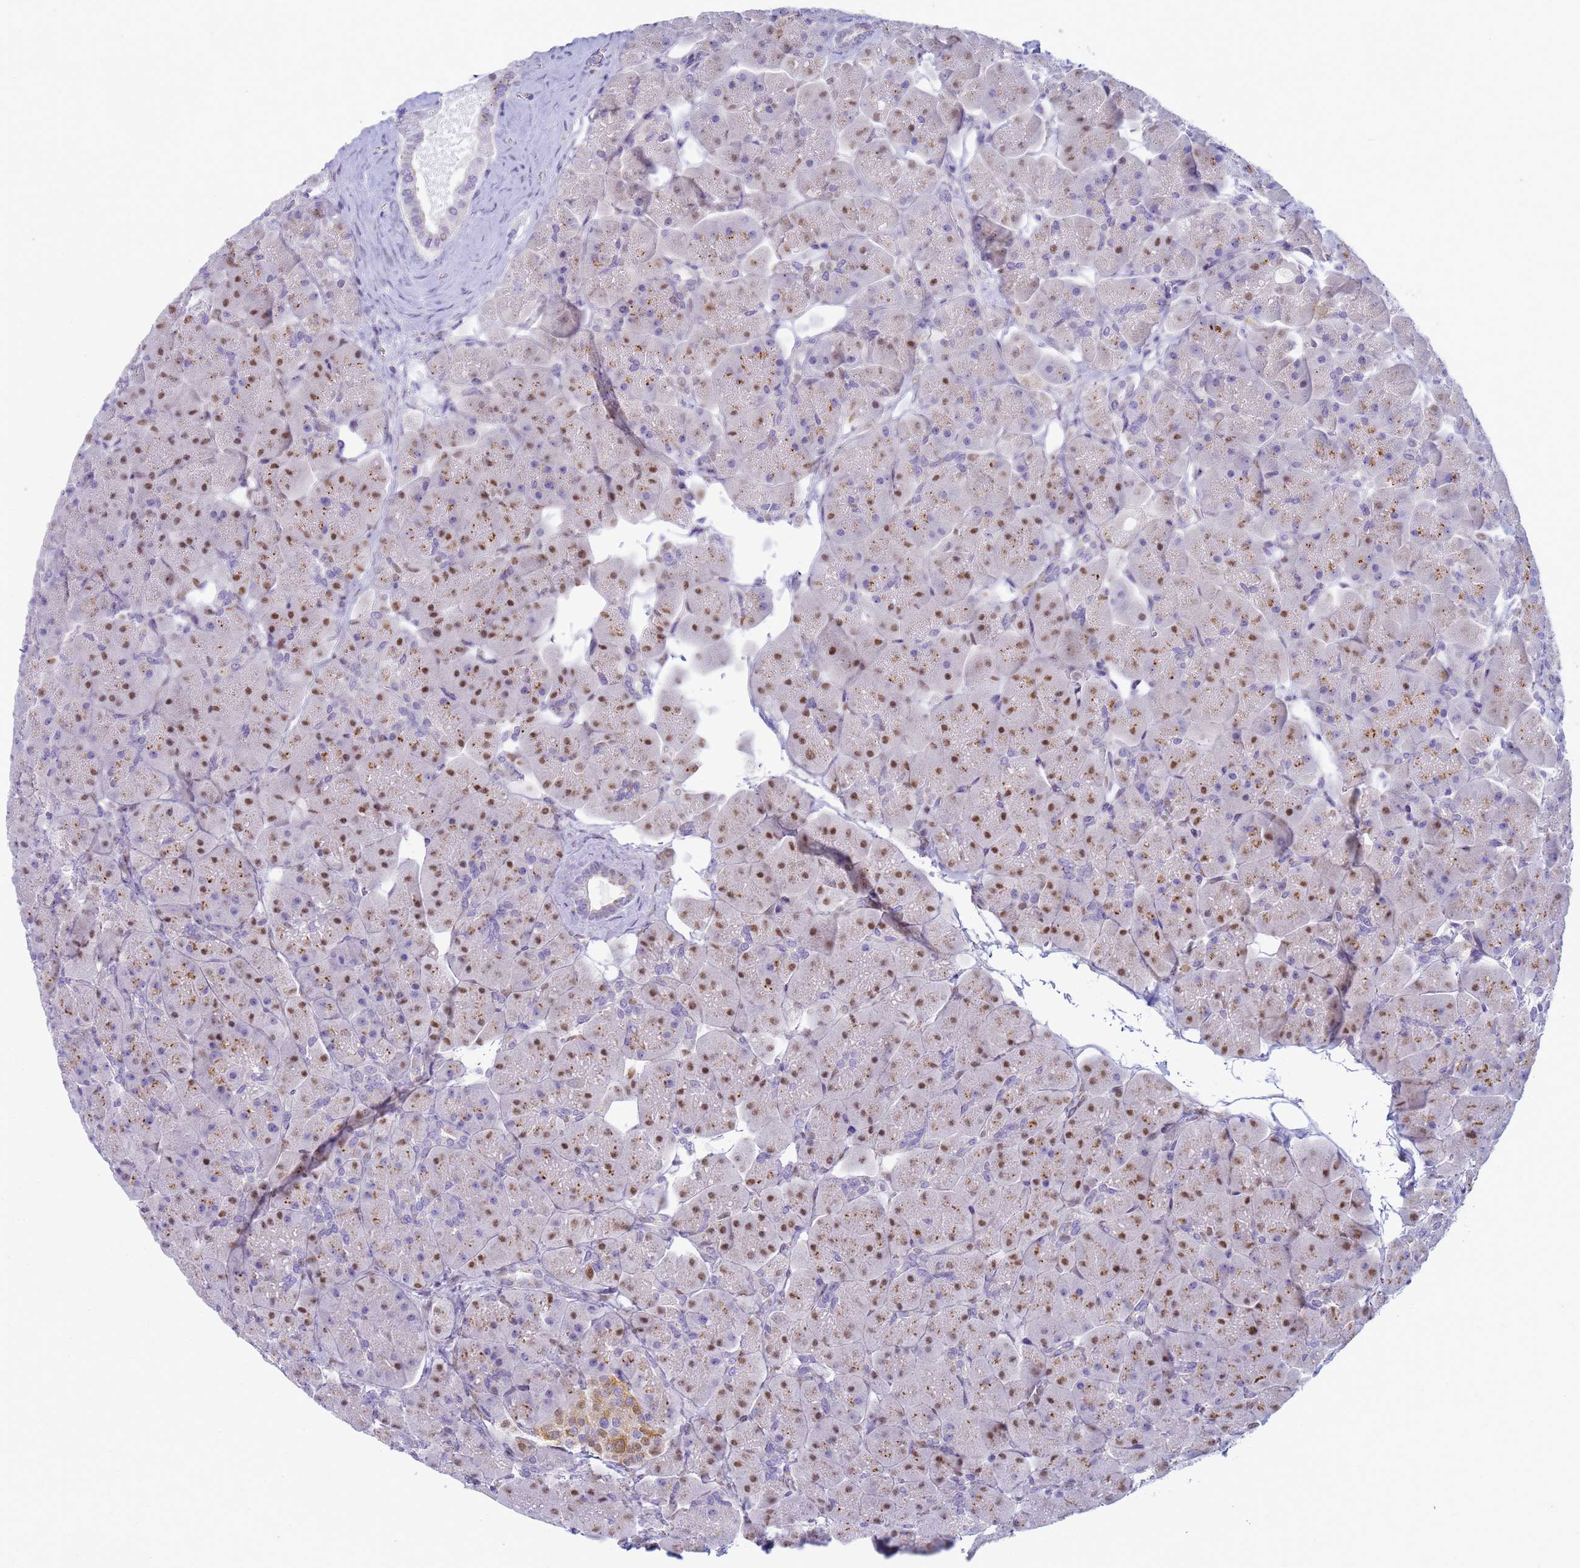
{"staining": {"intensity": "moderate", "quantity": "25%-75%", "location": "cytoplasmic/membranous,nuclear"}, "tissue": "pancreas", "cell_type": "Exocrine glandular cells", "image_type": "normal", "snomed": [{"axis": "morphology", "description": "Normal tissue, NOS"}, {"axis": "topography", "description": "Pancreas"}], "caption": "Protein staining by IHC reveals moderate cytoplasmic/membranous,nuclear expression in approximately 25%-75% of exocrine glandular cells in benign pancreas. The staining was performed using DAB, with brown indicating positive protein expression. Nuclei are stained blue with hematoxylin.", "gene": "CR1", "patient": {"sex": "male", "age": 66}}